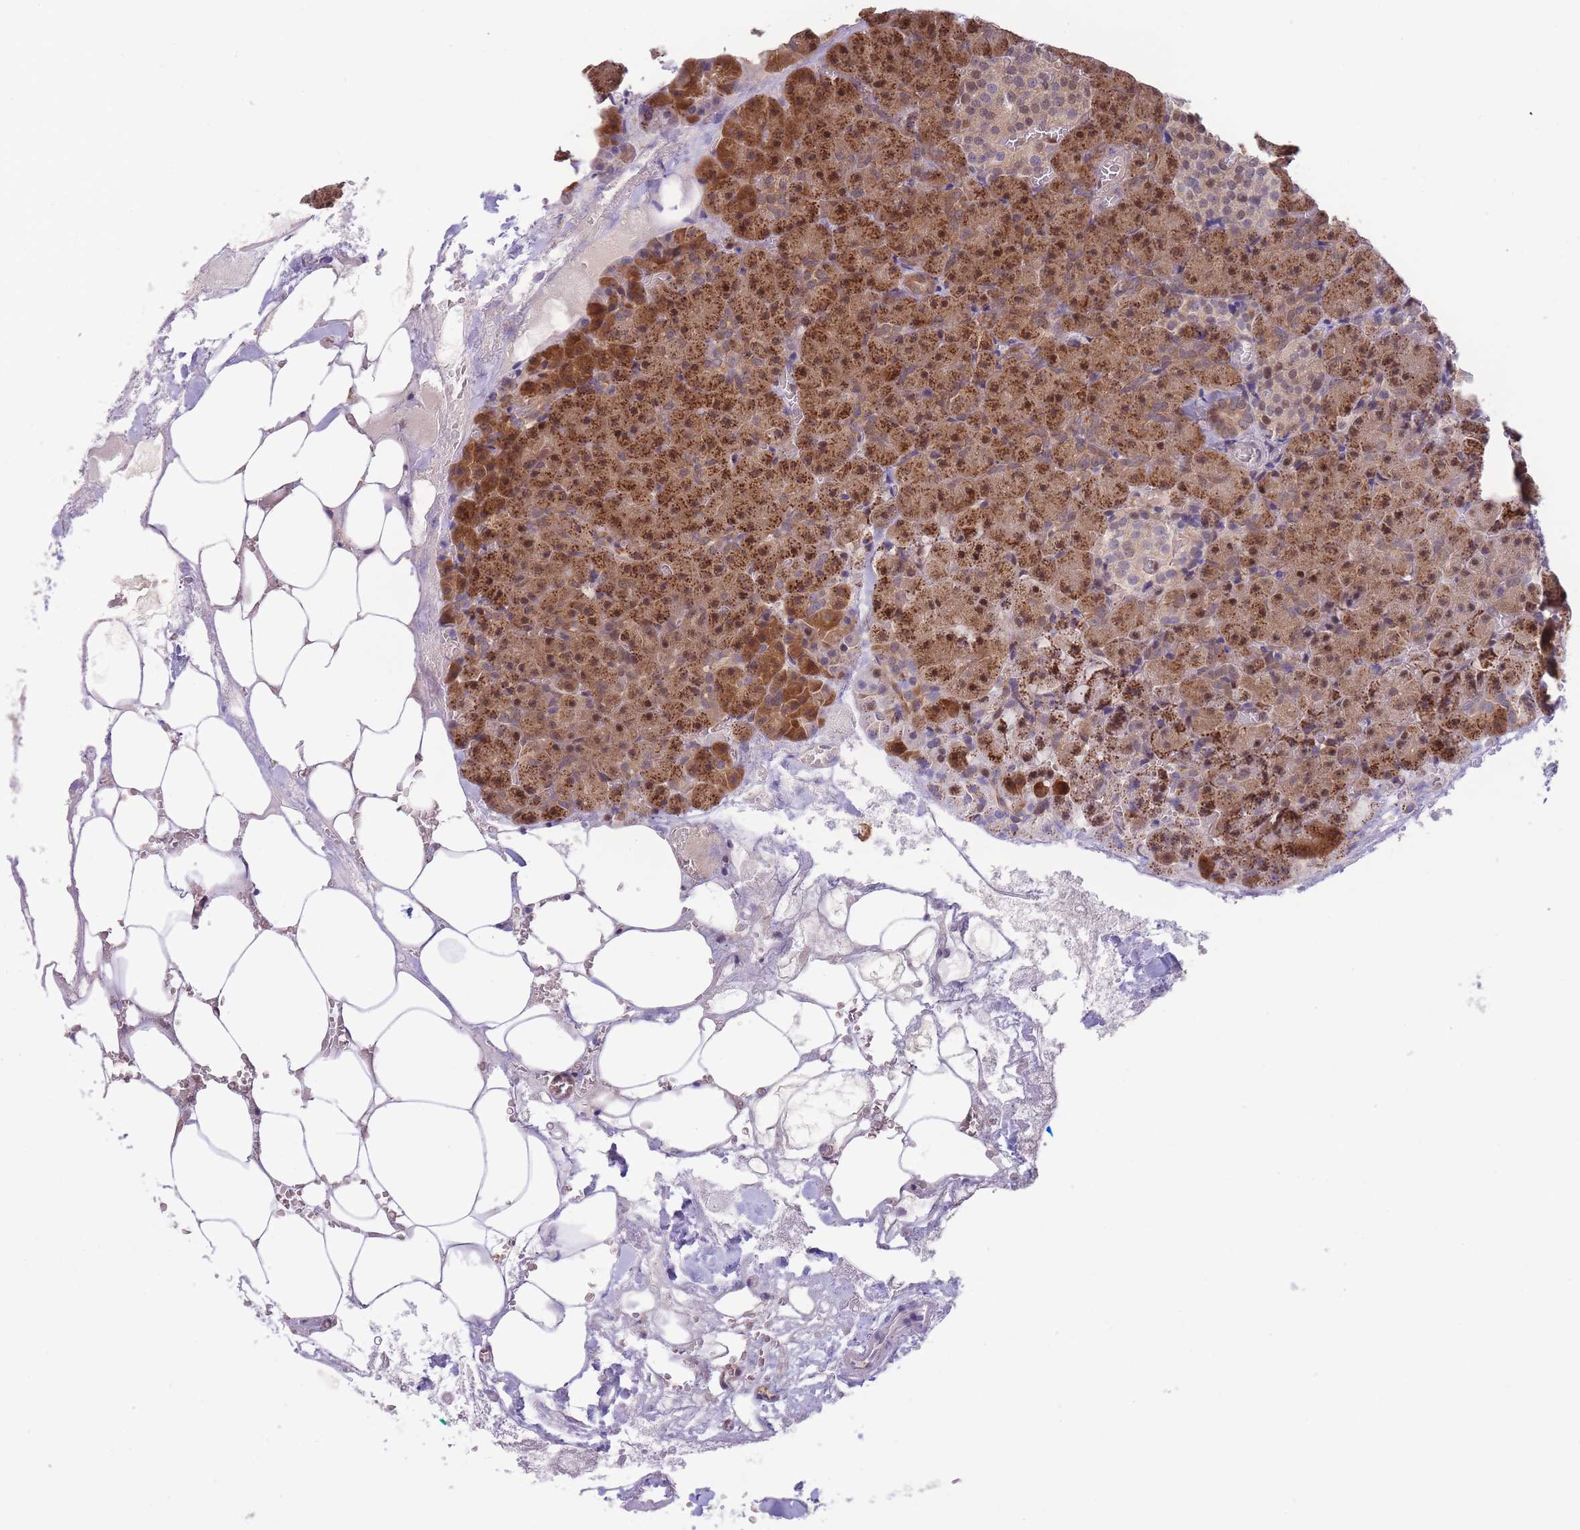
{"staining": {"intensity": "strong", "quantity": ">75%", "location": "cytoplasmic/membranous,nuclear"}, "tissue": "pancreas", "cell_type": "Exocrine glandular cells", "image_type": "normal", "snomed": [{"axis": "morphology", "description": "Normal tissue, NOS"}, {"axis": "topography", "description": "Pancreas"}], "caption": "Strong cytoplasmic/membranous,nuclear positivity for a protein is identified in about >75% of exocrine glandular cells of unremarkable pancreas using immunohistochemistry (IHC).", "gene": "NSFL1C", "patient": {"sex": "female", "age": 74}}